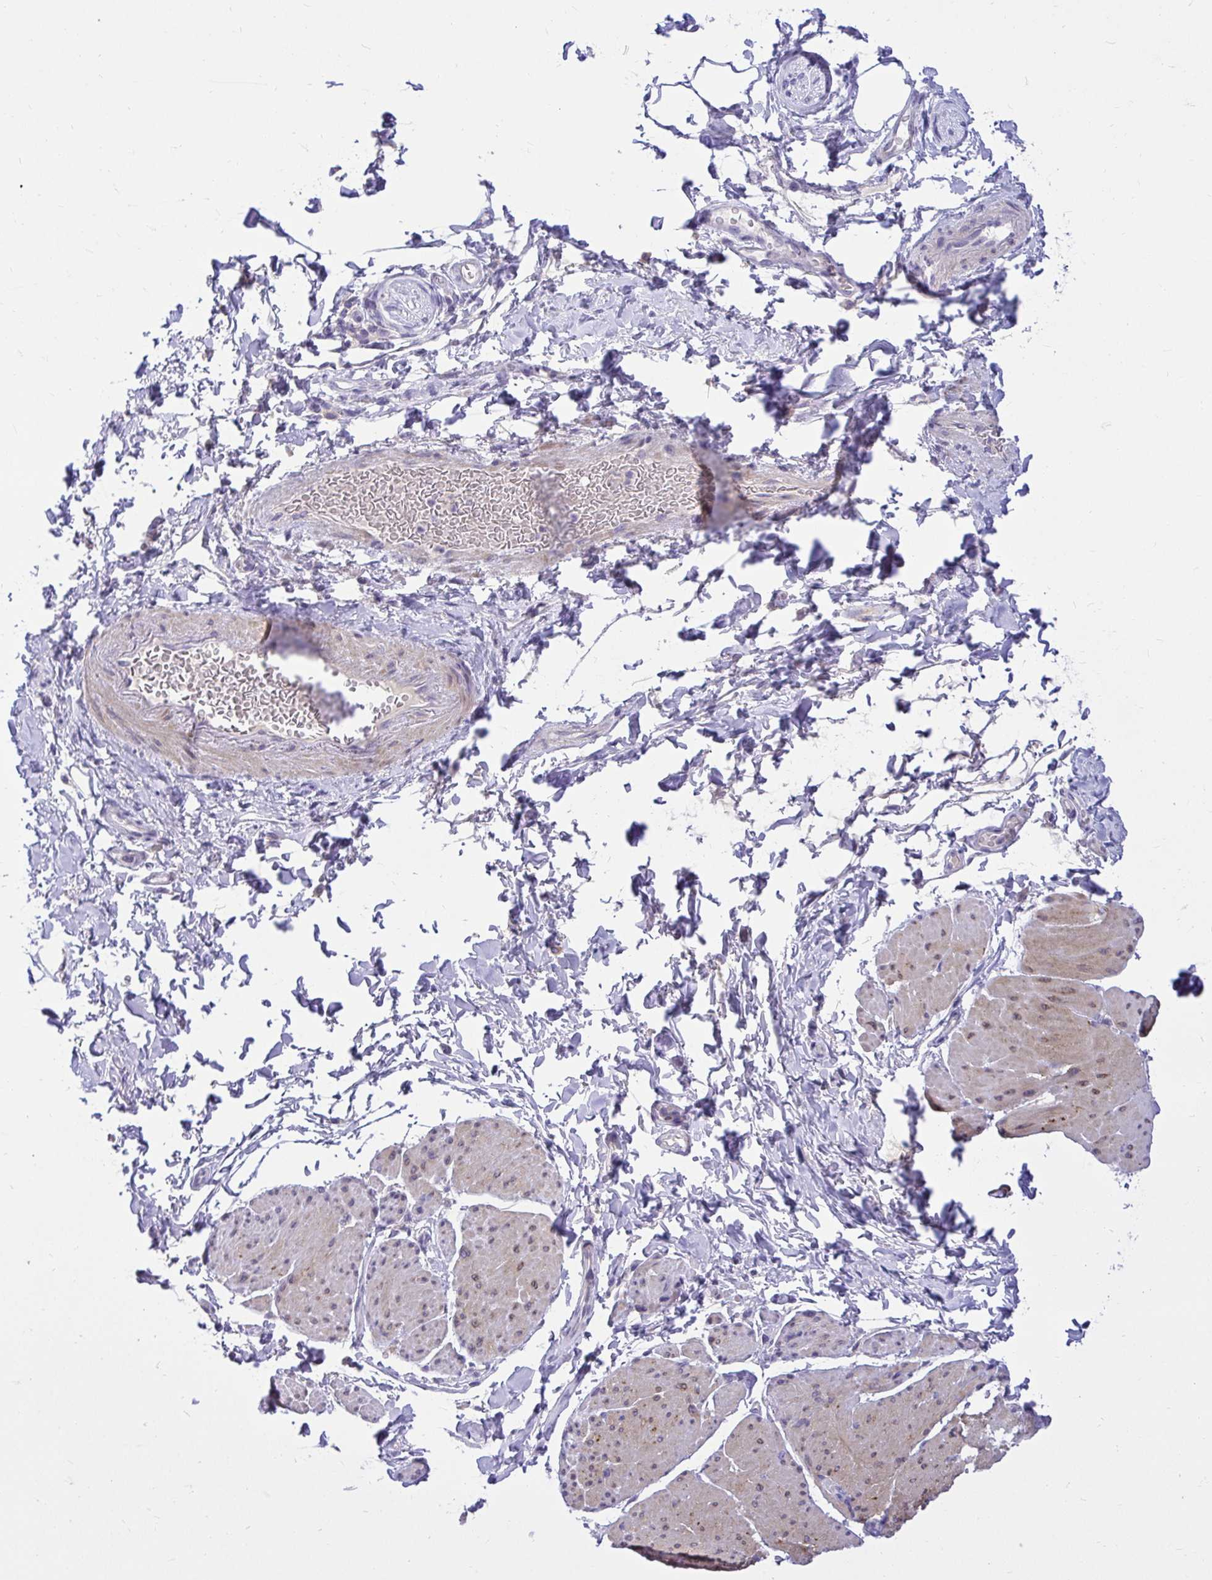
{"staining": {"intensity": "negative", "quantity": "none", "location": "none"}, "tissue": "adipose tissue", "cell_type": "Adipocytes", "image_type": "normal", "snomed": [{"axis": "morphology", "description": "Normal tissue, NOS"}, {"axis": "topography", "description": "Urinary bladder"}, {"axis": "topography", "description": "Peripheral nerve tissue"}], "caption": "DAB immunohistochemical staining of benign adipose tissue demonstrates no significant staining in adipocytes.", "gene": "PKN3", "patient": {"sex": "female", "age": 60}}